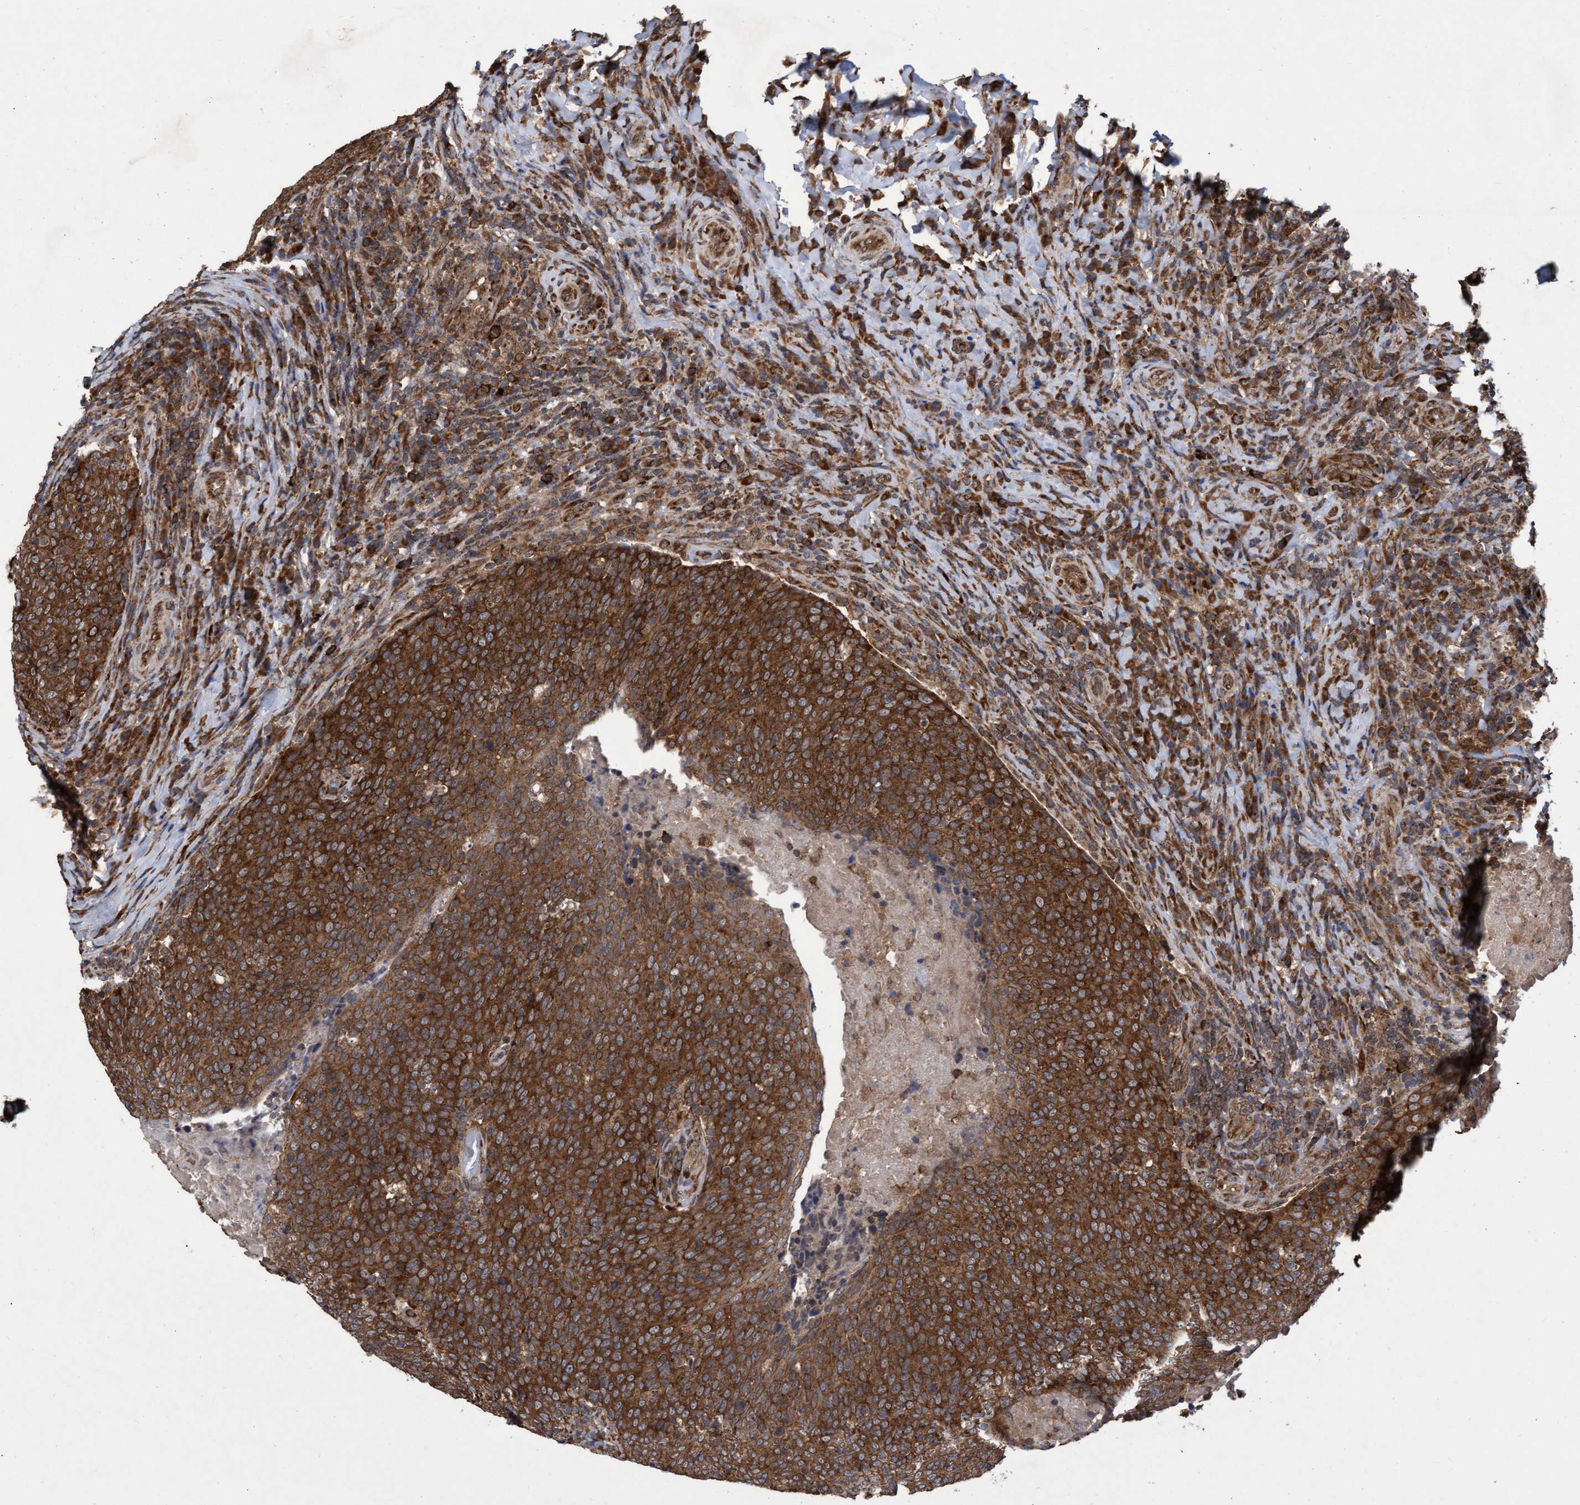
{"staining": {"intensity": "strong", "quantity": ">75%", "location": "cytoplasmic/membranous"}, "tissue": "head and neck cancer", "cell_type": "Tumor cells", "image_type": "cancer", "snomed": [{"axis": "morphology", "description": "Squamous cell carcinoma, NOS"}, {"axis": "morphology", "description": "Squamous cell carcinoma, metastatic, NOS"}, {"axis": "topography", "description": "Lymph node"}, {"axis": "topography", "description": "Head-Neck"}], "caption": "Immunohistochemistry photomicrograph of head and neck cancer (squamous cell carcinoma) stained for a protein (brown), which exhibits high levels of strong cytoplasmic/membranous positivity in approximately >75% of tumor cells.", "gene": "ABCF2", "patient": {"sex": "male", "age": 62}}